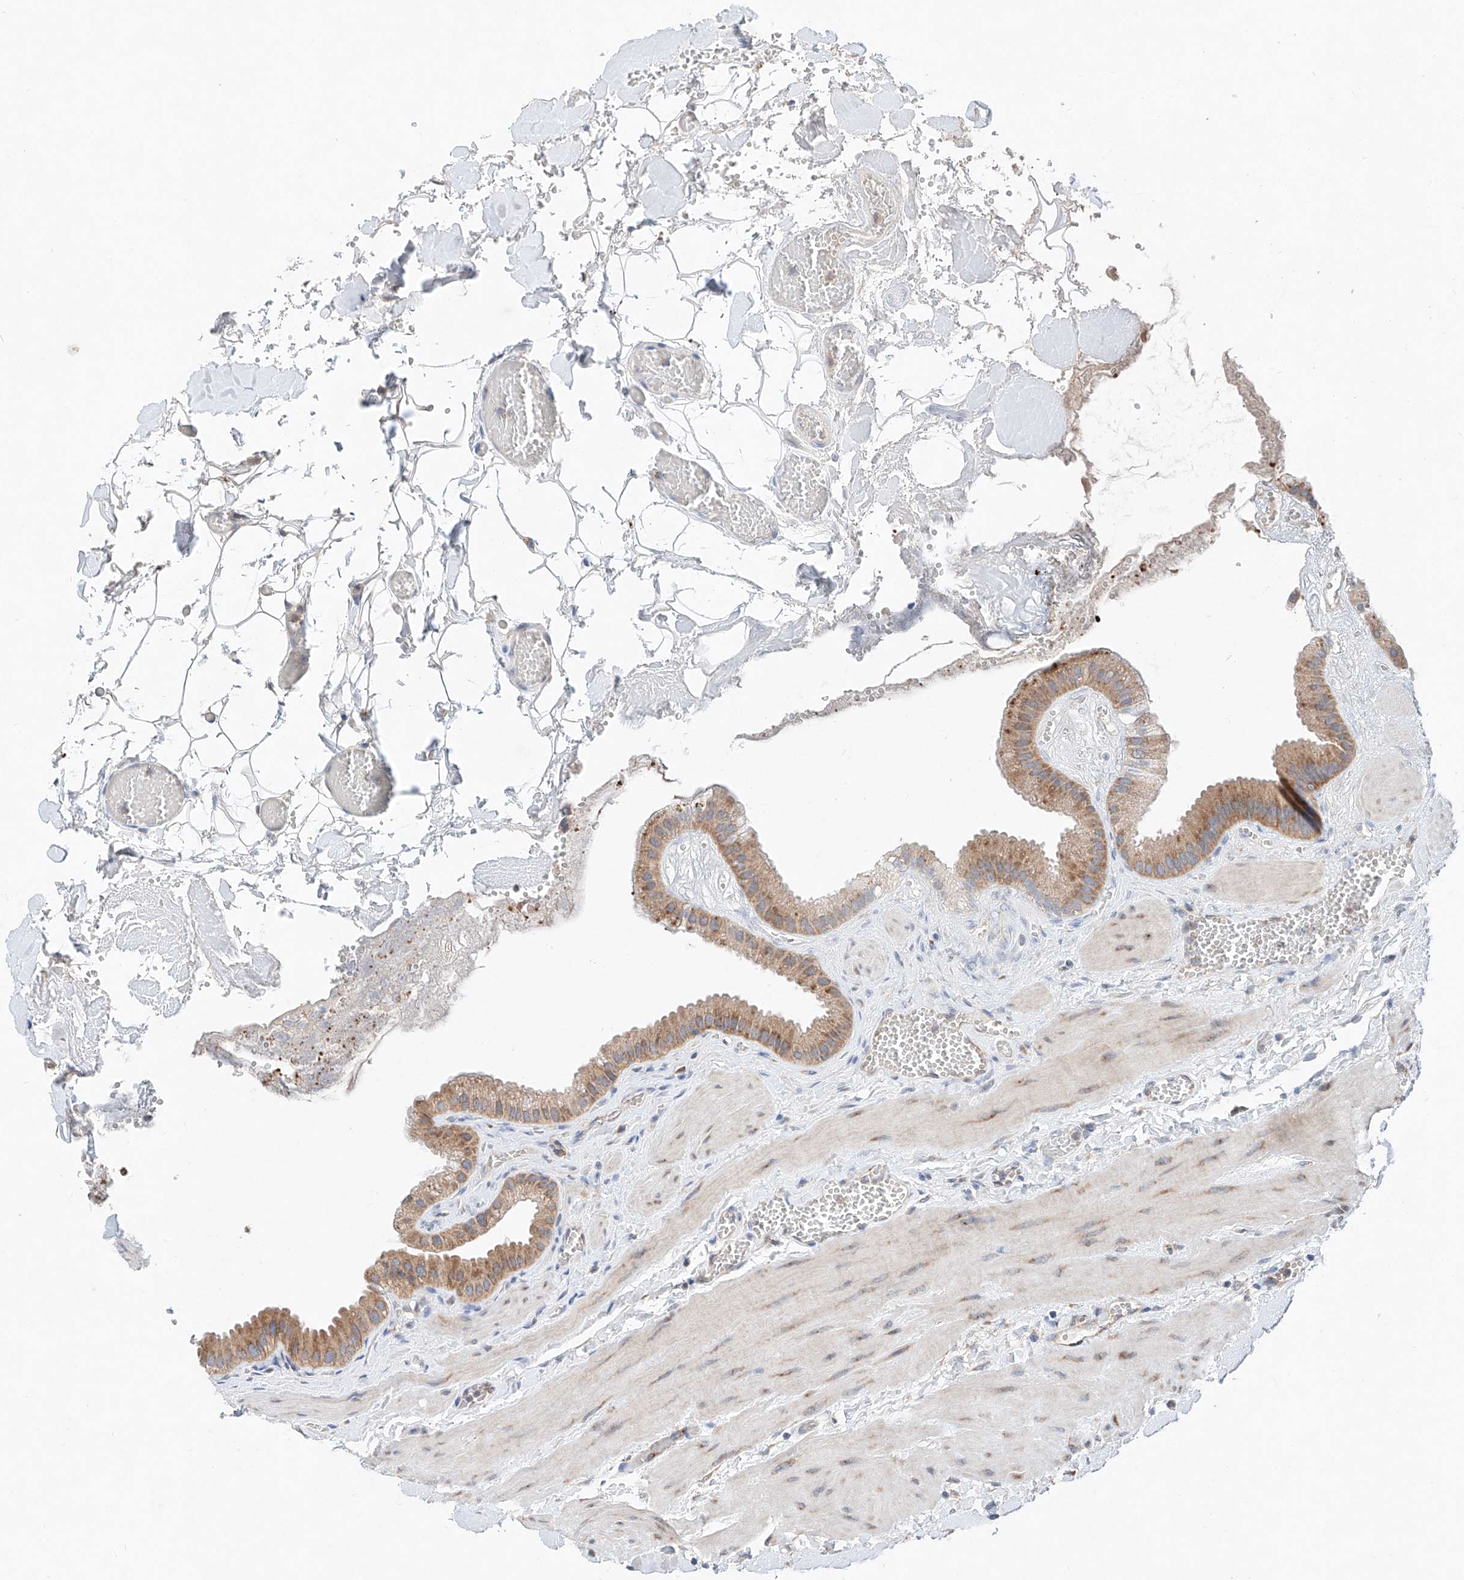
{"staining": {"intensity": "moderate", "quantity": "25%-75%", "location": "cytoplasmic/membranous"}, "tissue": "gallbladder", "cell_type": "Glandular cells", "image_type": "normal", "snomed": [{"axis": "morphology", "description": "Normal tissue, NOS"}, {"axis": "topography", "description": "Gallbladder"}], "caption": "IHC micrograph of benign gallbladder: gallbladder stained using immunohistochemistry (IHC) displays medium levels of moderate protein expression localized specifically in the cytoplasmic/membranous of glandular cells, appearing as a cytoplasmic/membranous brown color.", "gene": "FASTK", "patient": {"sex": "male", "age": 55}}